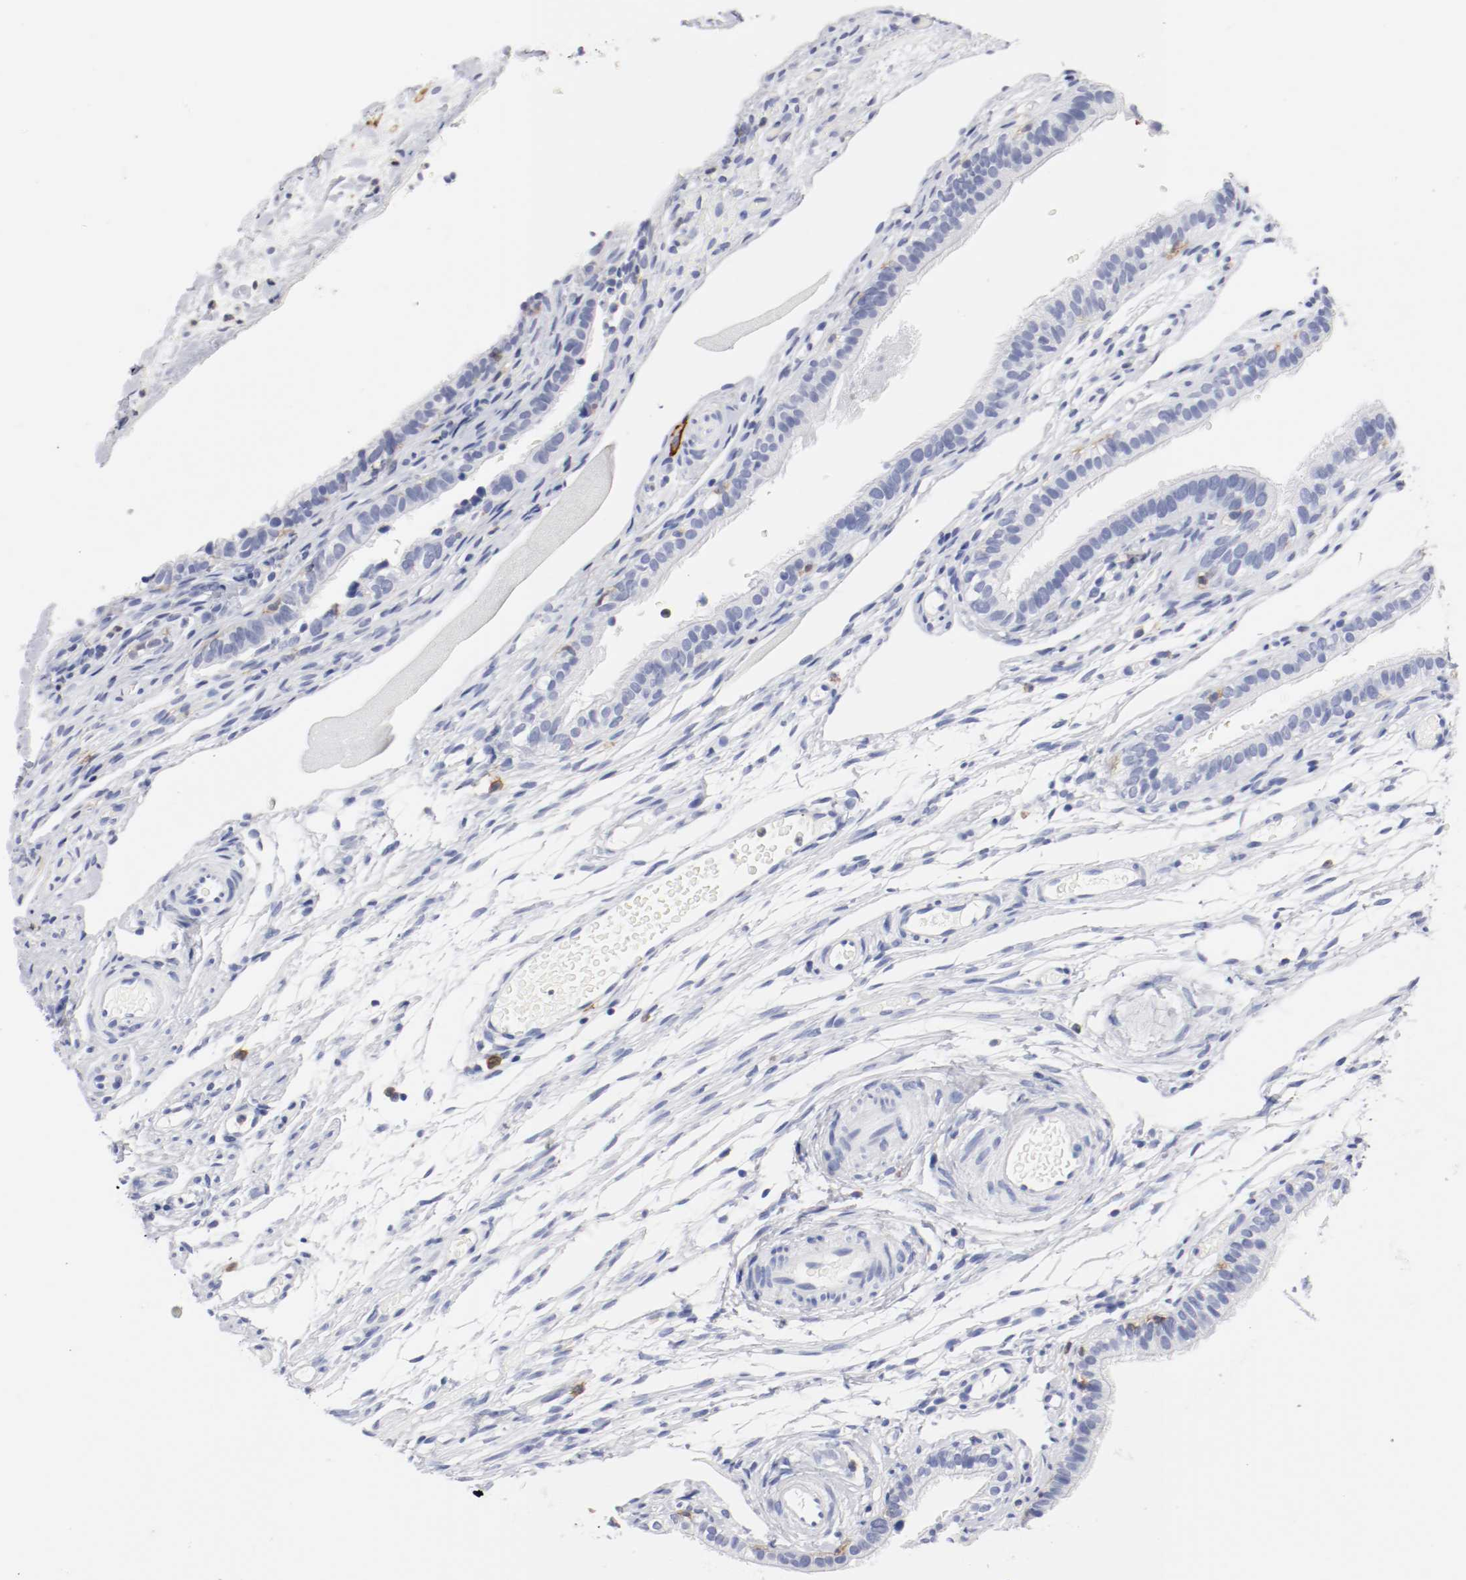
{"staining": {"intensity": "negative", "quantity": "none", "location": "none"}, "tissue": "fallopian tube", "cell_type": "Glandular cells", "image_type": "normal", "snomed": [{"axis": "morphology", "description": "Normal tissue, NOS"}, {"axis": "morphology", "description": "Dermoid, NOS"}, {"axis": "topography", "description": "Fallopian tube"}], "caption": "This is an IHC image of unremarkable fallopian tube. There is no positivity in glandular cells.", "gene": "ITGAX", "patient": {"sex": "female", "age": 33}}